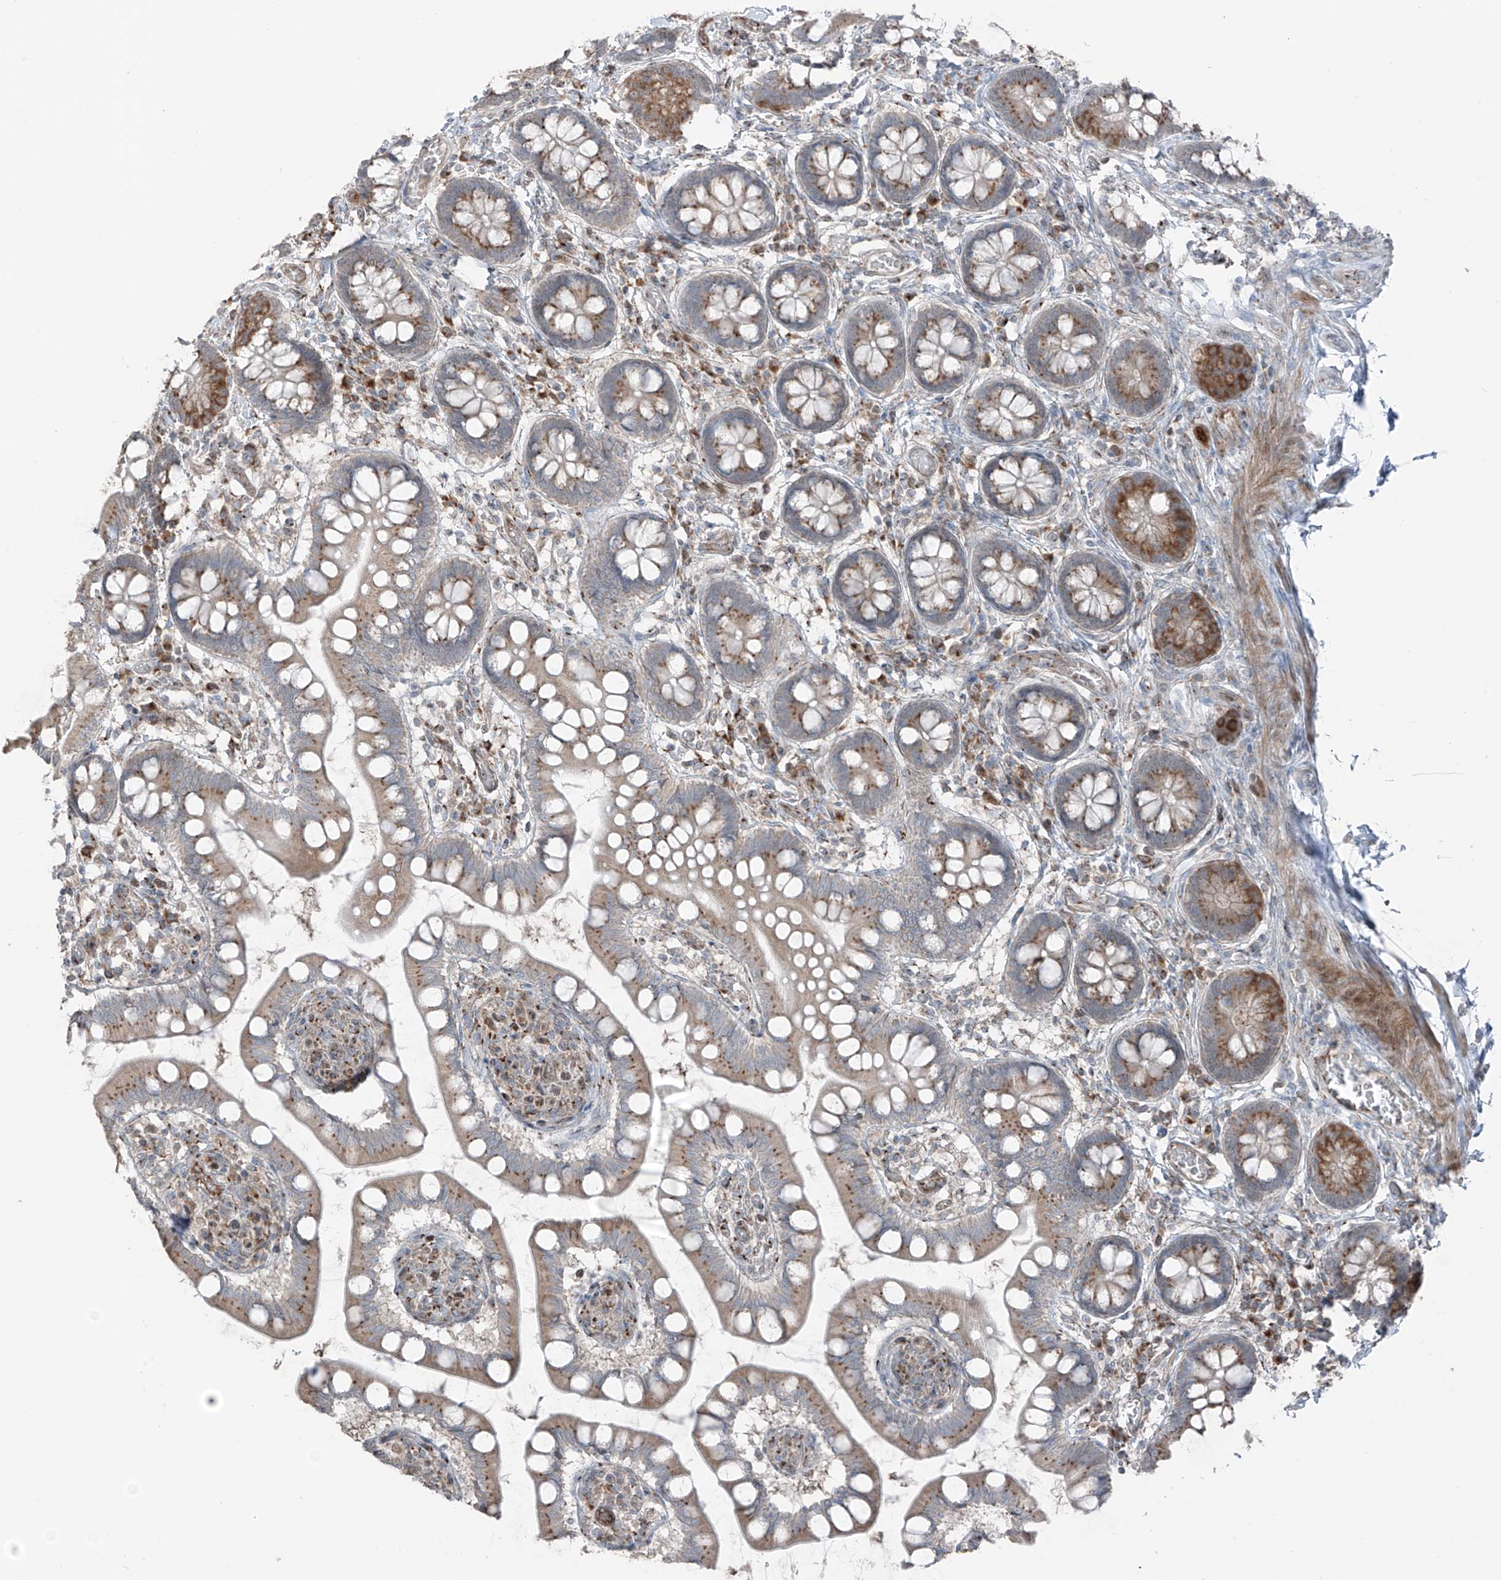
{"staining": {"intensity": "moderate", "quantity": ">75%", "location": "cytoplasmic/membranous"}, "tissue": "small intestine", "cell_type": "Glandular cells", "image_type": "normal", "snomed": [{"axis": "morphology", "description": "Normal tissue, NOS"}, {"axis": "topography", "description": "Small intestine"}], "caption": "Brown immunohistochemical staining in benign small intestine shows moderate cytoplasmic/membranous expression in about >75% of glandular cells.", "gene": "ERLEC1", "patient": {"sex": "male", "age": 52}}